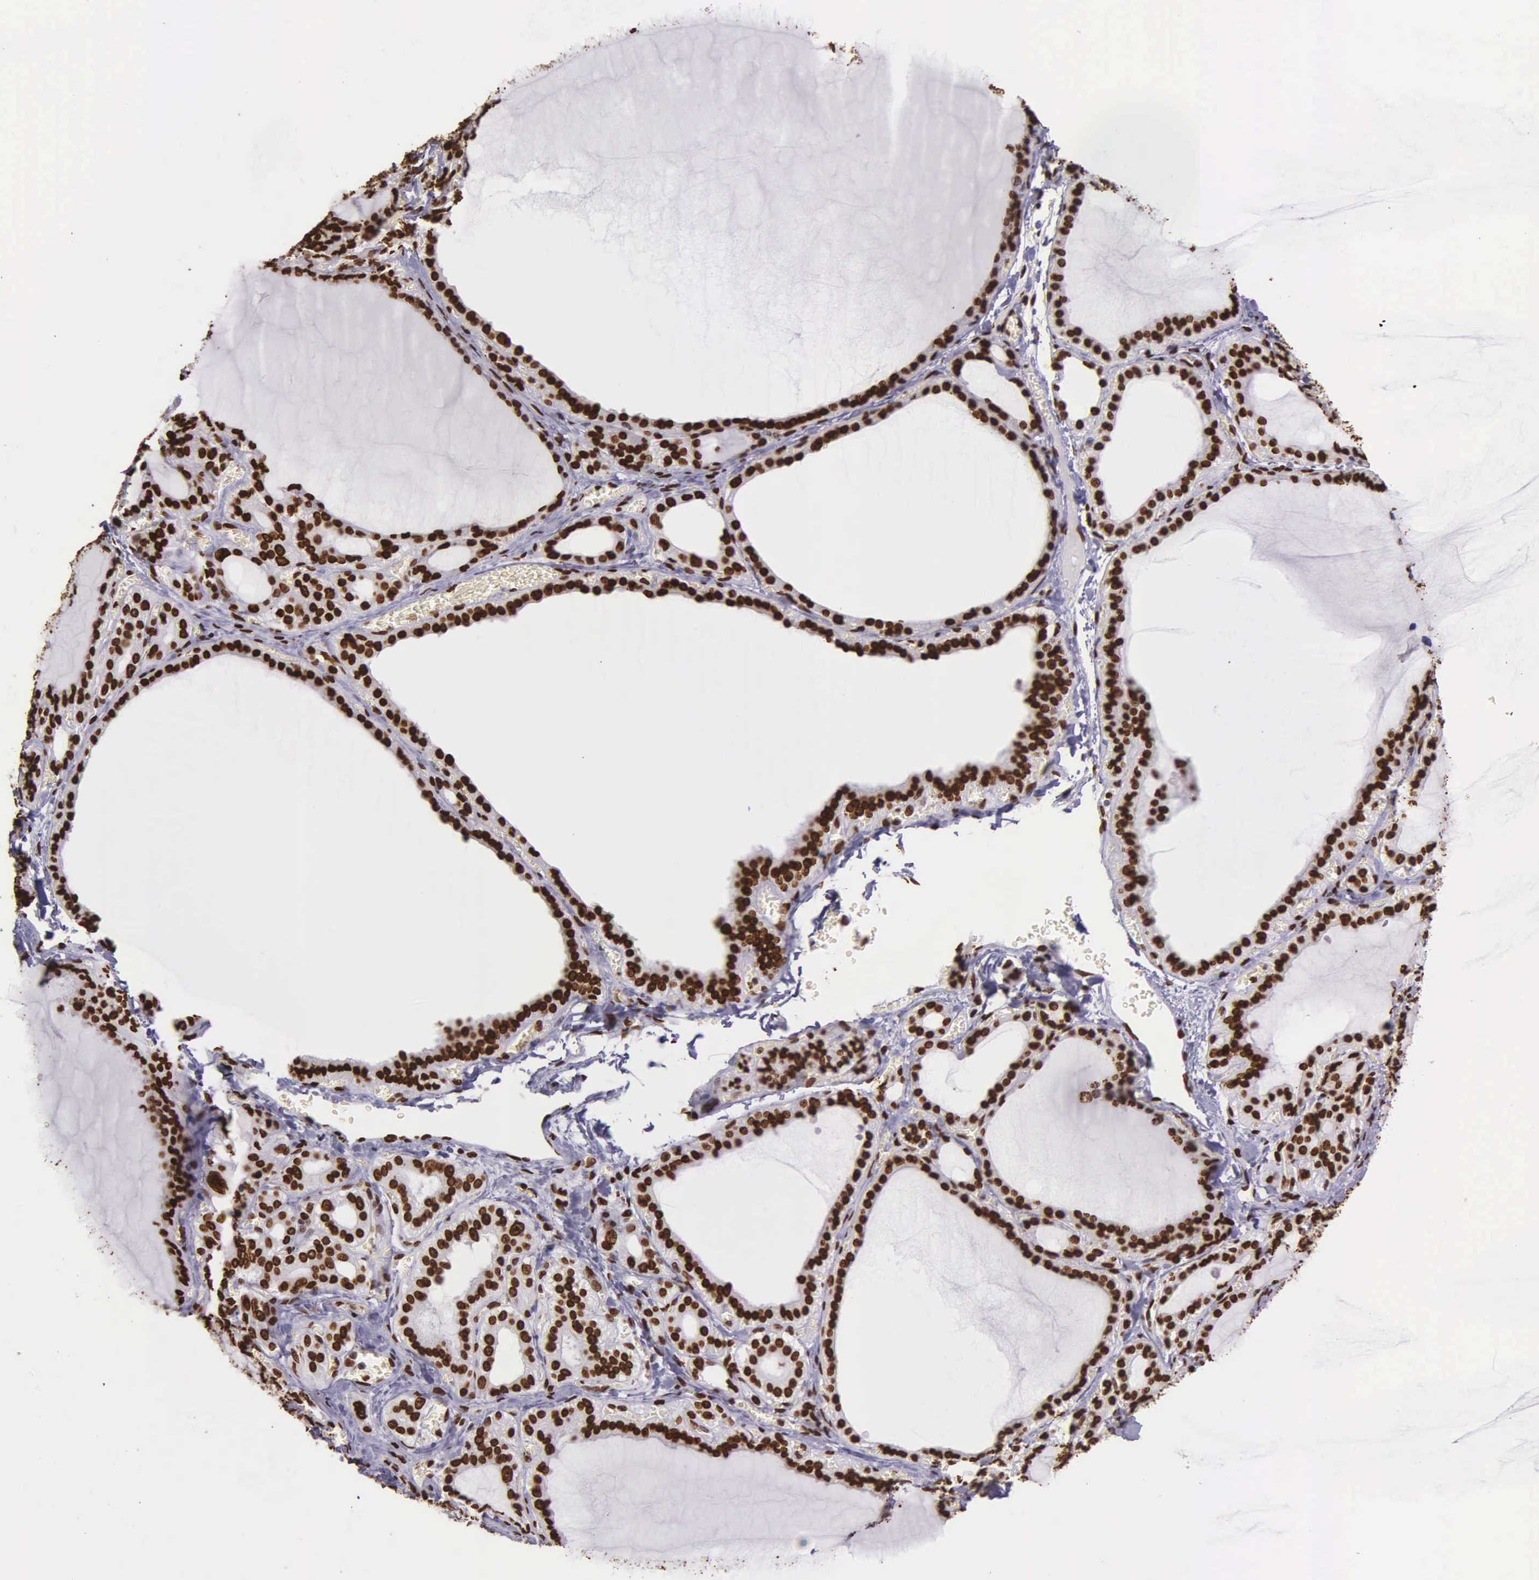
{"staining": {"intensity": "strong", "quantity": ">75%", "location": "nuclear"}, "tissue": "thyroid gland", "cell_type": "Glandular cells", "image_type": "normal", "snomed": [{"axis": "morphology", "description": "Normal tissue, NOS"}, {"axis": "topography", "description": "Thyroid gland"}], "caption": "The micrograph shows staining of normal thyroid gland, revealing strong nuclear protein expression (brown color) within glandular cells. Nuclei are stained in blue.", "gene": "H1", "patient": {"sex": "female", "age": 55}}